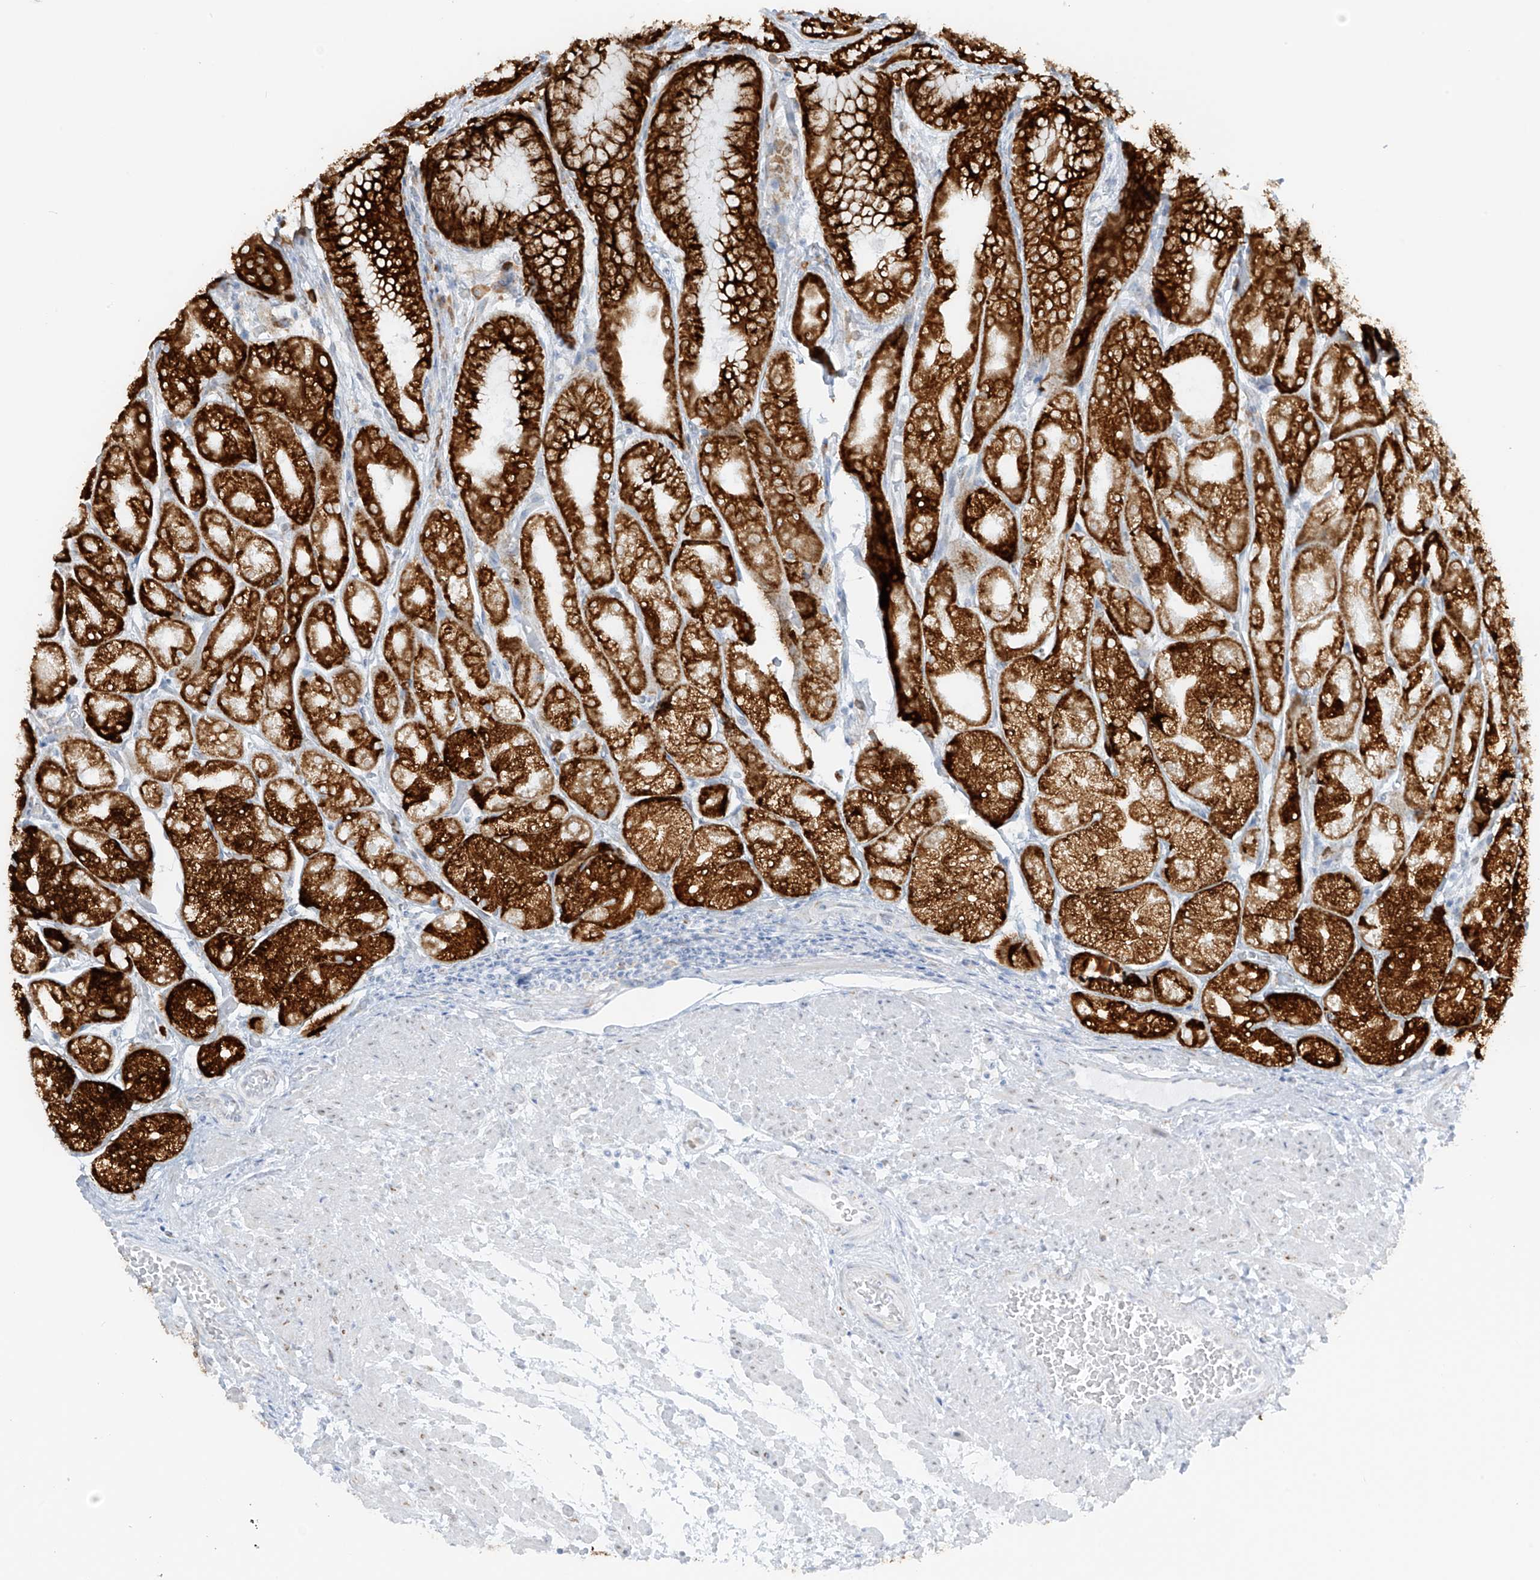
{"staining": {"intensity": "strong", "quantity": ">75%", "location": "cytoplasmic/membranous"}, "tissue": "stomach", "cell_type": "Glandular cells", "image_type": "normal", "snomed": [{"axis": "morphology", "description": "Normal tissue, NOS"}, {"axis": "topography", "description": "Stomach, upper"}], "caption": "Protein staining reveals strong cytoplasmic/membranous expression in approximately >75% of glandular cells in normal stomach. (DAB = brown stain, brightfield microscopy at high magnification).", "gene": "LRRC59", "patient": {"sex": "male", "age": 72}}